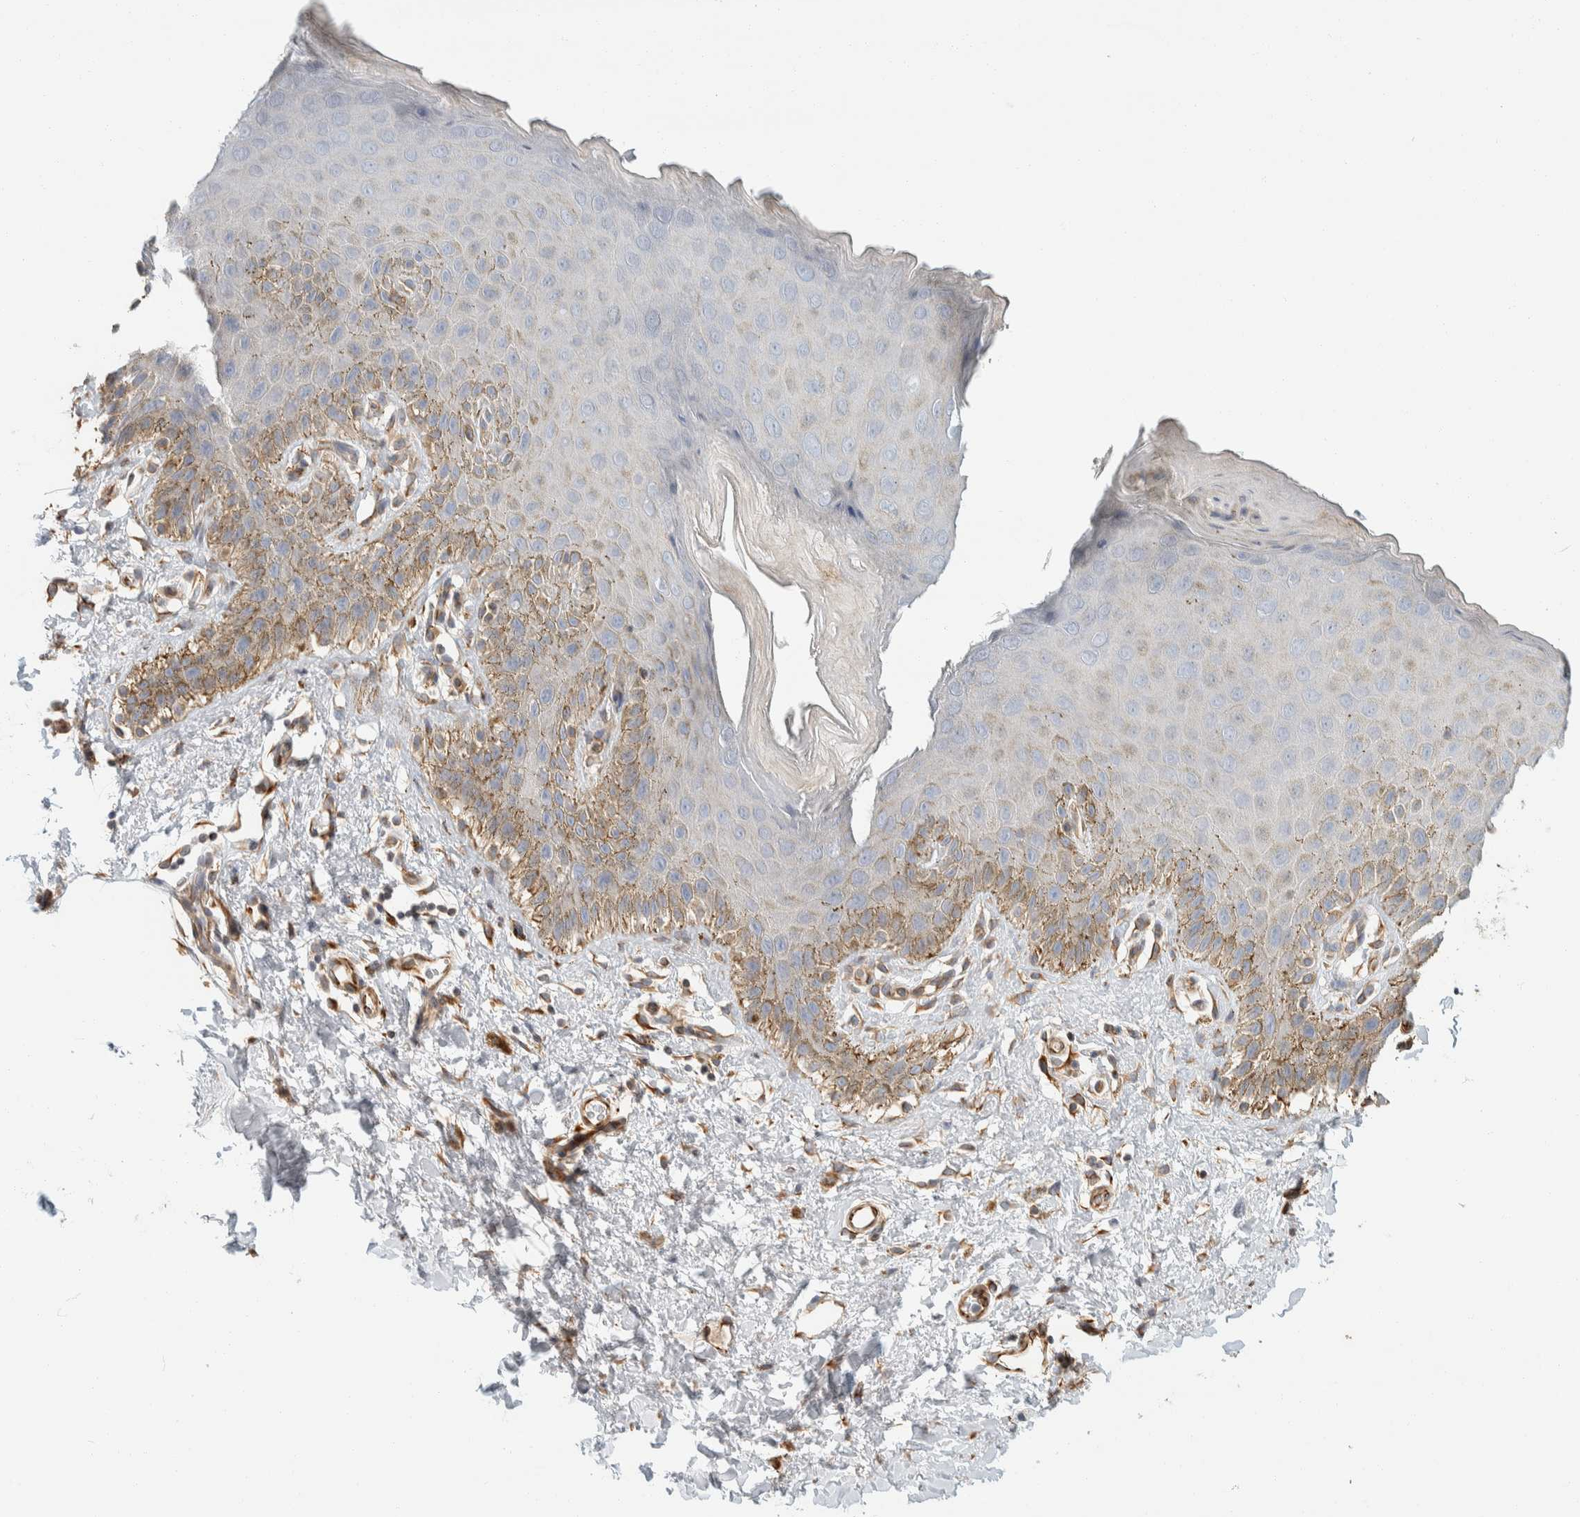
{"staining": {"intensity": "moderate", "quantity": "<25%", "location": "cytoplasmic/membranous"}, "tissue": "skin", "cell_type": "Epidermal cells", "image_type": "normal", "snomed": [{"axis": "morphology", "description": "Normal tissue, NOS"}, {"axis": "topography", "description": "Anal"}], "caption": "The immunohistochemical stain shows moderate cytoplasmic/membranous staining in epidermal cells of benign skin. (IHC, brightfield microscopy, high magnification).", "gene": "CDR2", "patient": {"sex": "male", "age": 44}}